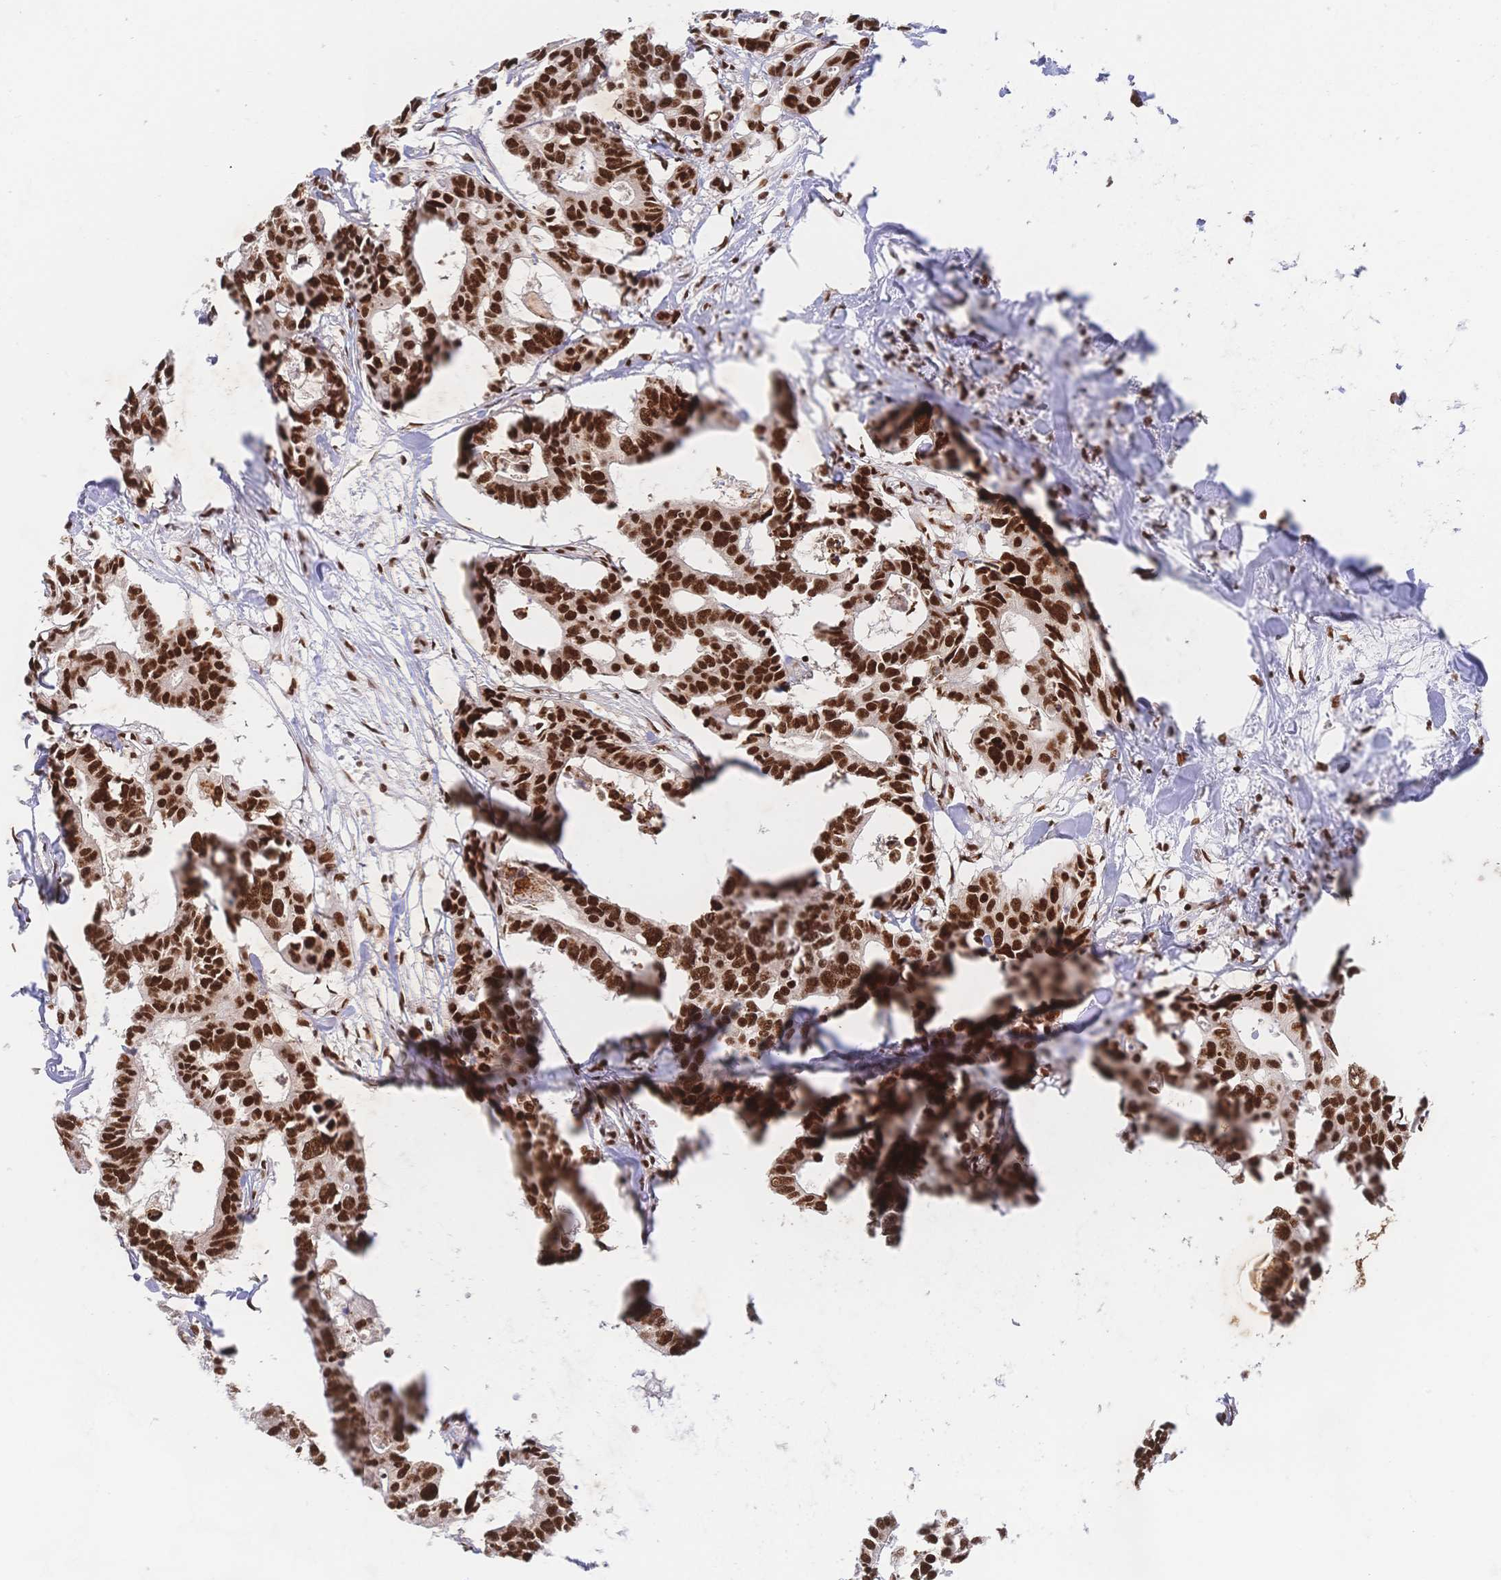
{"staining": {"intensity": "strong", "quantity": ">75%", "location": "nuclear"}, "tissue": "colorectal cancer", "cell_type": "Tumor cells", "image_type": "cancer", "snomed": [{"axis": "morphology", "description": "Adenocarcinoma, NOS"}, {"axis": "topography", "description": "Rectum"}], "caption": "Immunohistochemistry (IHC) micrograph of neoplastic tissue: colorectal cancer (adenocarcinoma) stained using IHC demonstrates high levels of strong protein expression localized specifically in the nuclear of tumor cells, appearing as a nuclear brown color.", "gene": "SRSF1", "patient": {"sex": "male", "age": 57}}